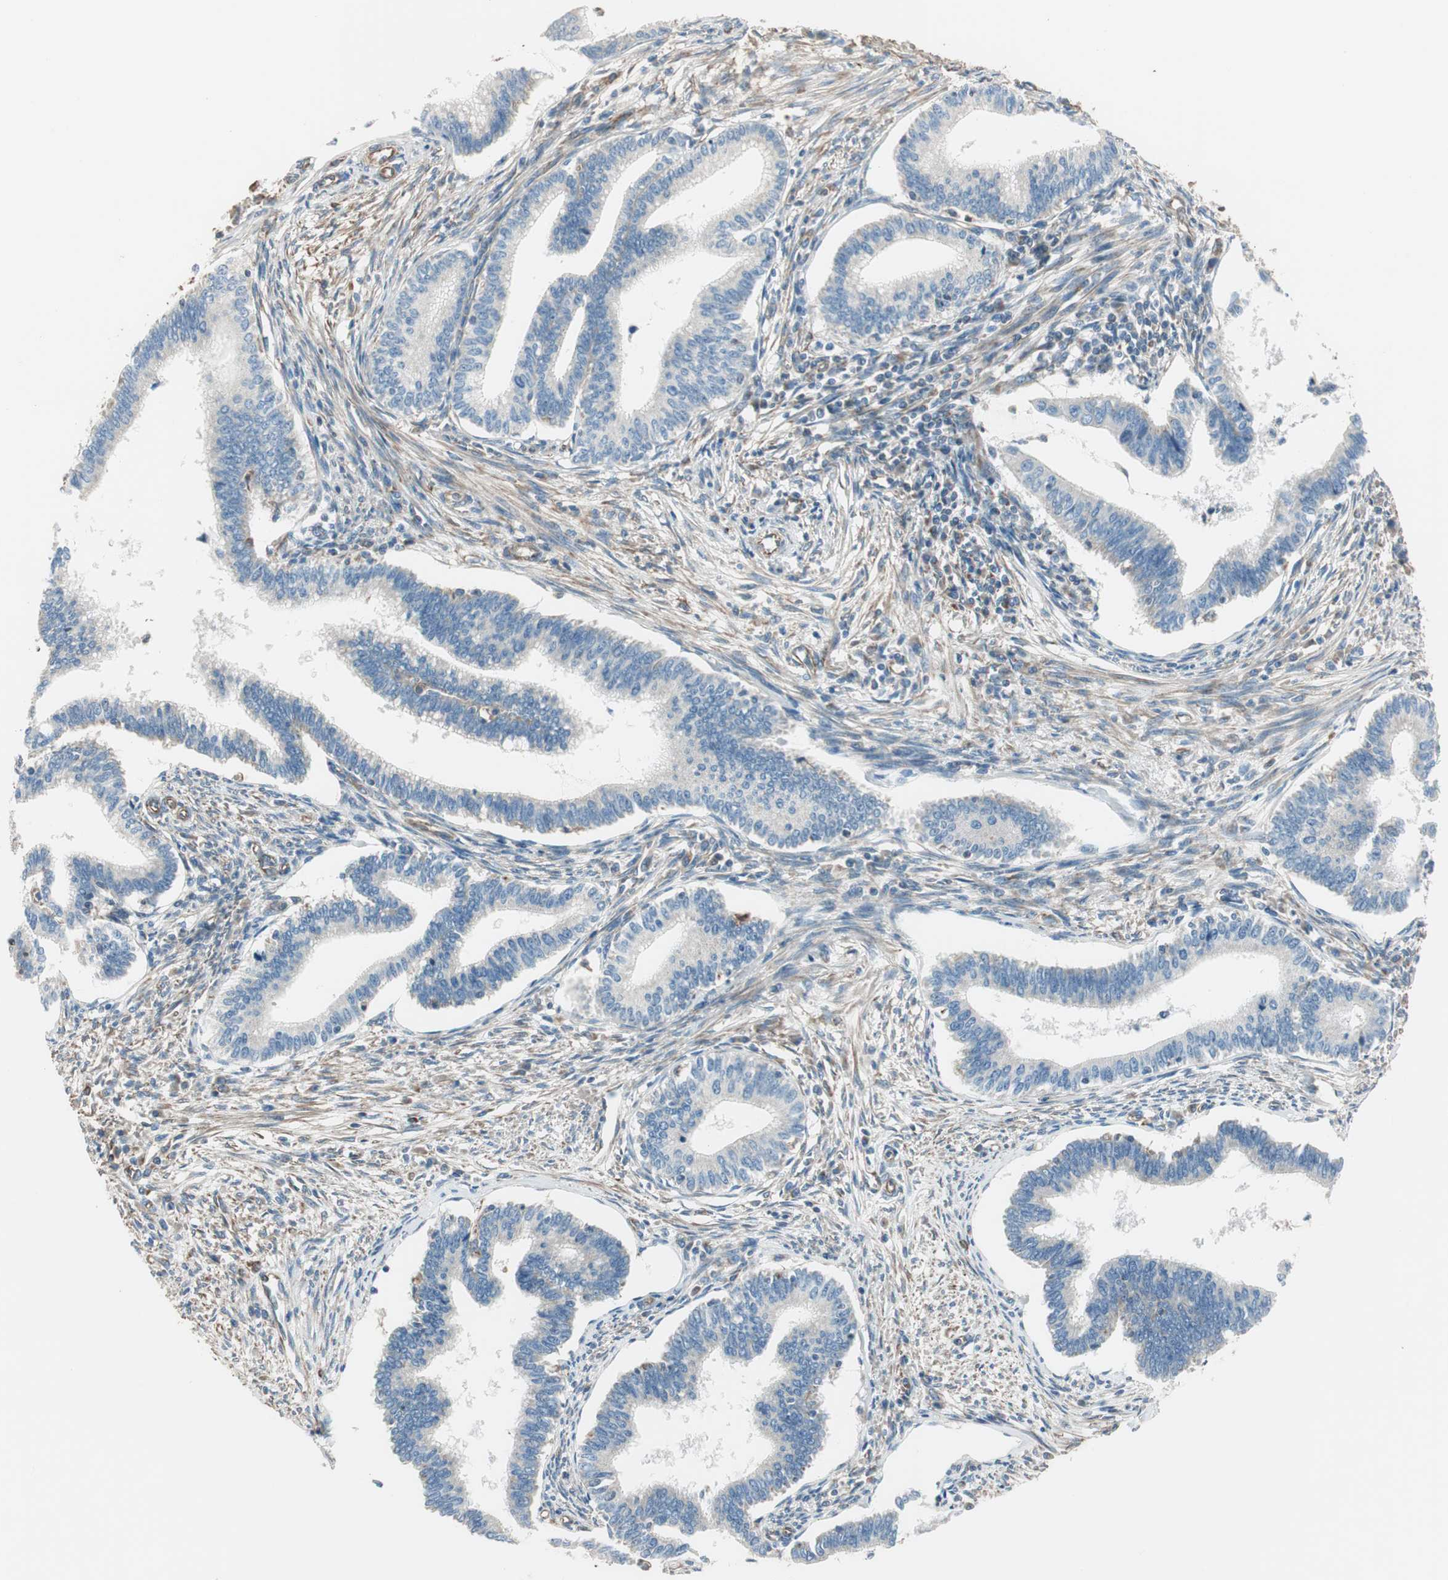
{"staining": {"intensity": "negative", "quantity": "none", "location": "none"}, "tissue": "cervical cancer", "cell_type": "Tumor cells", "image_type": "cancer", "snomed": [{"axis": "morphology", "description": "Adenocarcinoma, NOS"}, {"axis": "topography", "description": "Cervix"}], "caption": "High magnification brightfield microscopy of adenocarcinoma (cervical) stained with DAB (brown) and counterstained with hematoxylin (blue): tumor cells show no significant staining.", "gene": "SRCIN1", "patient": {"sex": "female", "age": 36}}